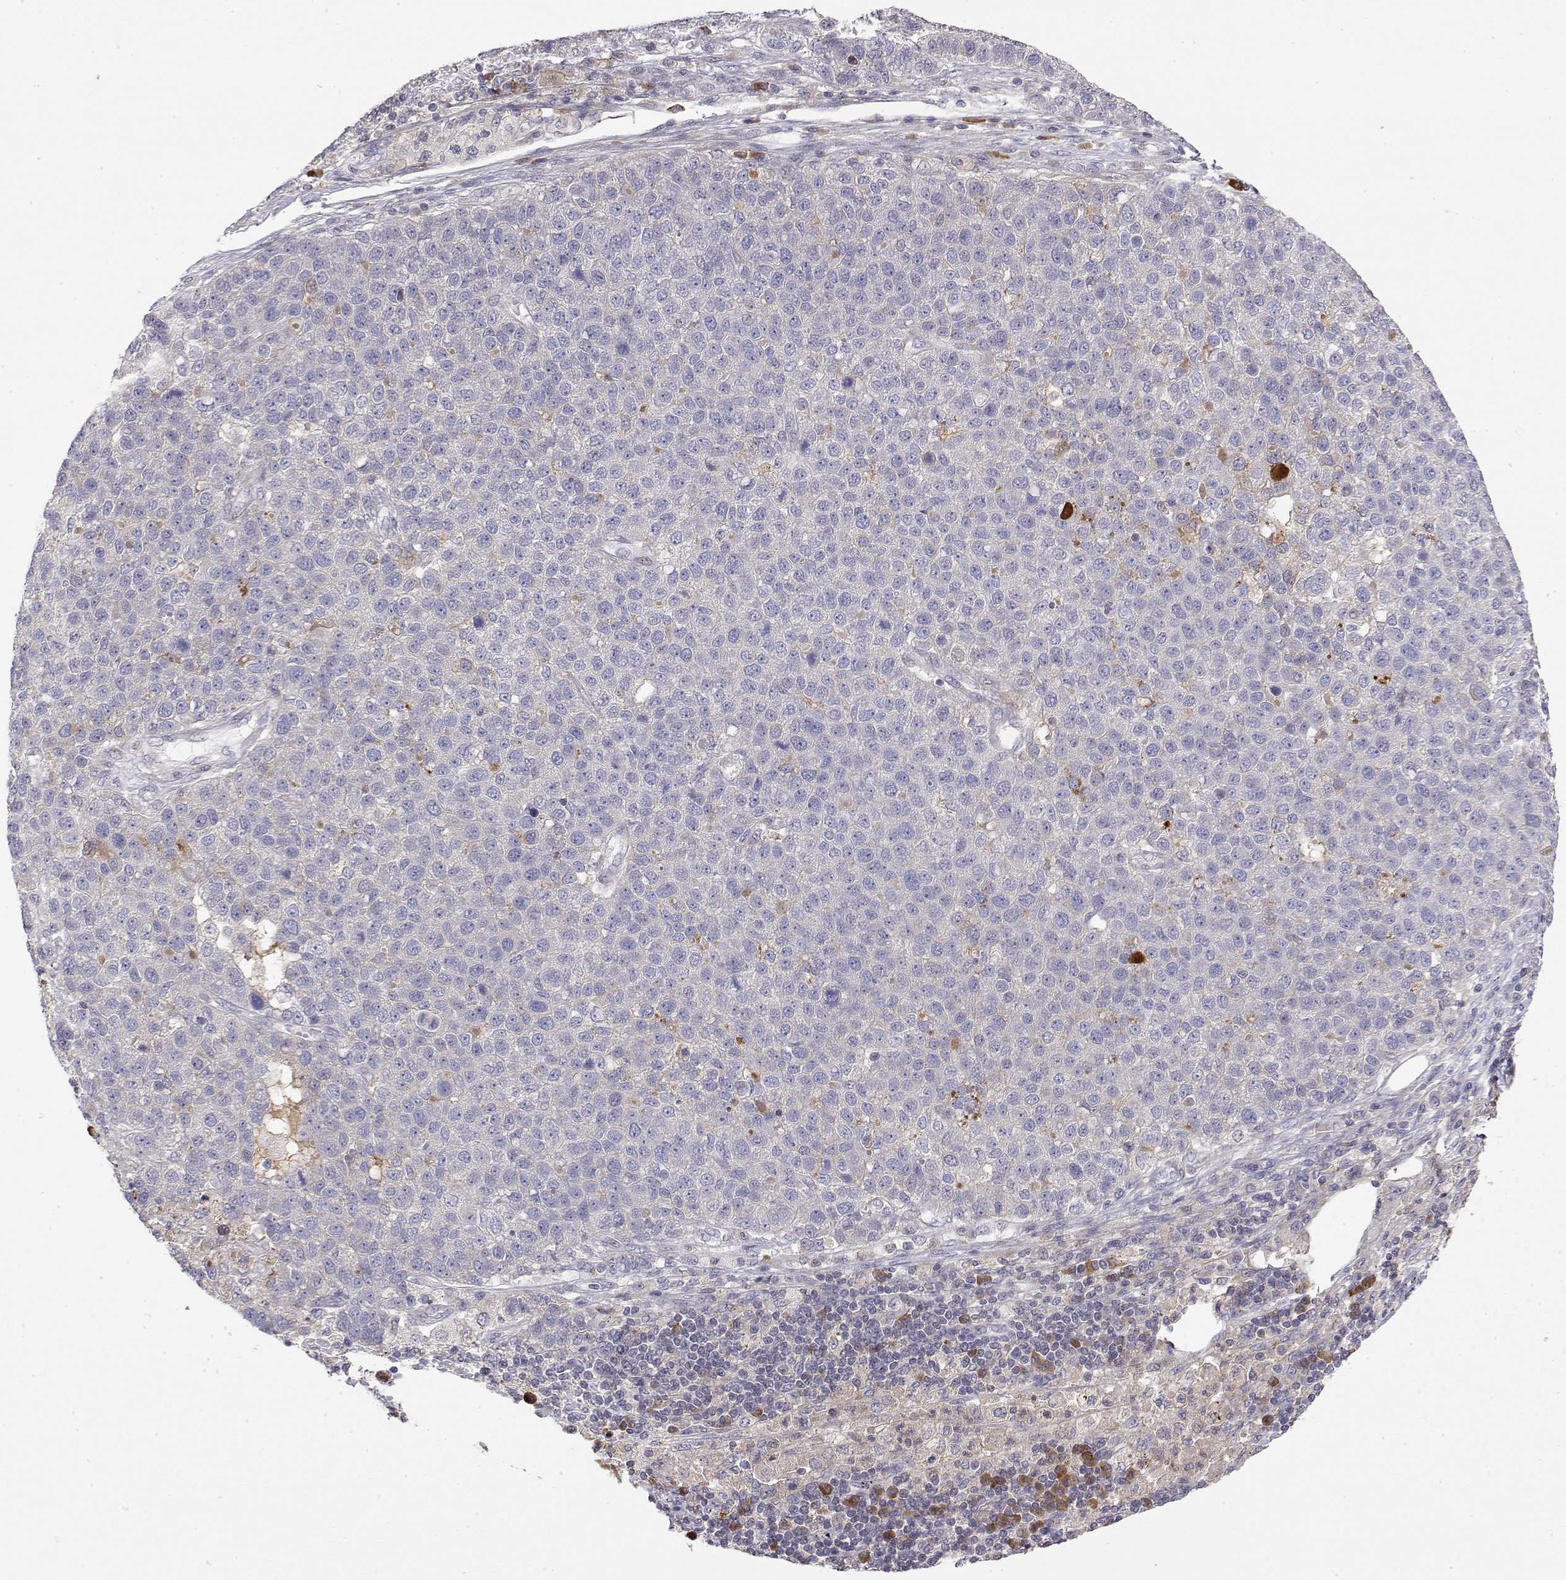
{"staining": {"intensity": "negative", "quantity": "none", "location": "none"}, "tissue": "pancreatic cancer", "cell_type": "Tumor cells", "image_type": "cancer", "snomed": [{"axis": "morphology", "description": "Adenocarcinoma, NOS"}, {"axis": "topography", "description": "Pancreas"}], "caption": "IHC photomicrograph of neoplastic tissue: pancreatic adenocarcinoma stained with DAB (3,3'-diaminobenzidine) reveals no significant protein positivity in tumor cells.", "gene": "IGFBP4", "patient": {"sex": "female", "age": 61}}